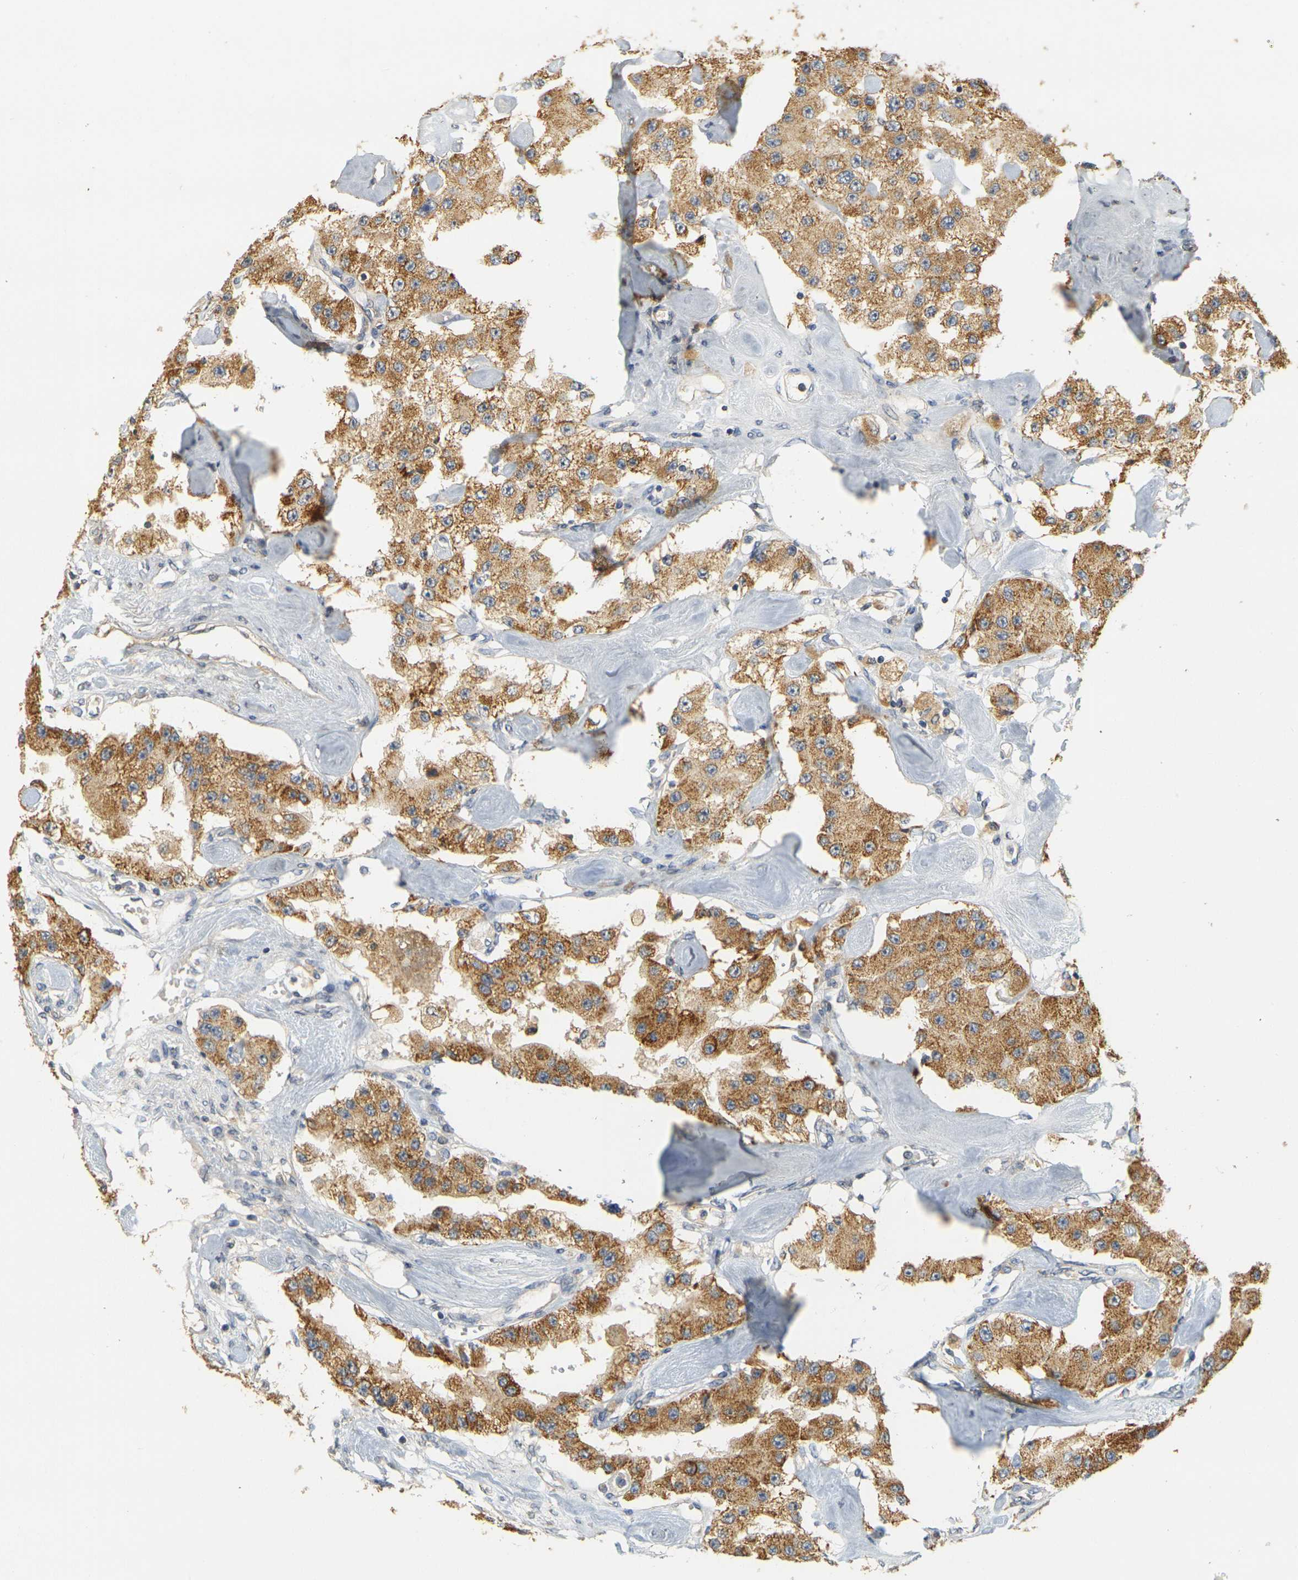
{"staining": {"intensity": "moderate", "quantity": ">75%", "location": "cytoplasmic/membranous"}, "tissue": "carcinoid", "cell_type": "Tumor cells", "image_type": "cancer", "snomed": [{"axis": "morphology", "description": "Carcinoid, malignant, NOS"}, {"axis": "topography", "description": "Pancreas"}], "caption": "This is a histology image of immunohistochemistry staining of carcinoid, which shows moderate staining in the cytoplasmic/membranous of tumor cells.", "gene": "GDAP1", "patient": {"sex": "male", "age": 41}}